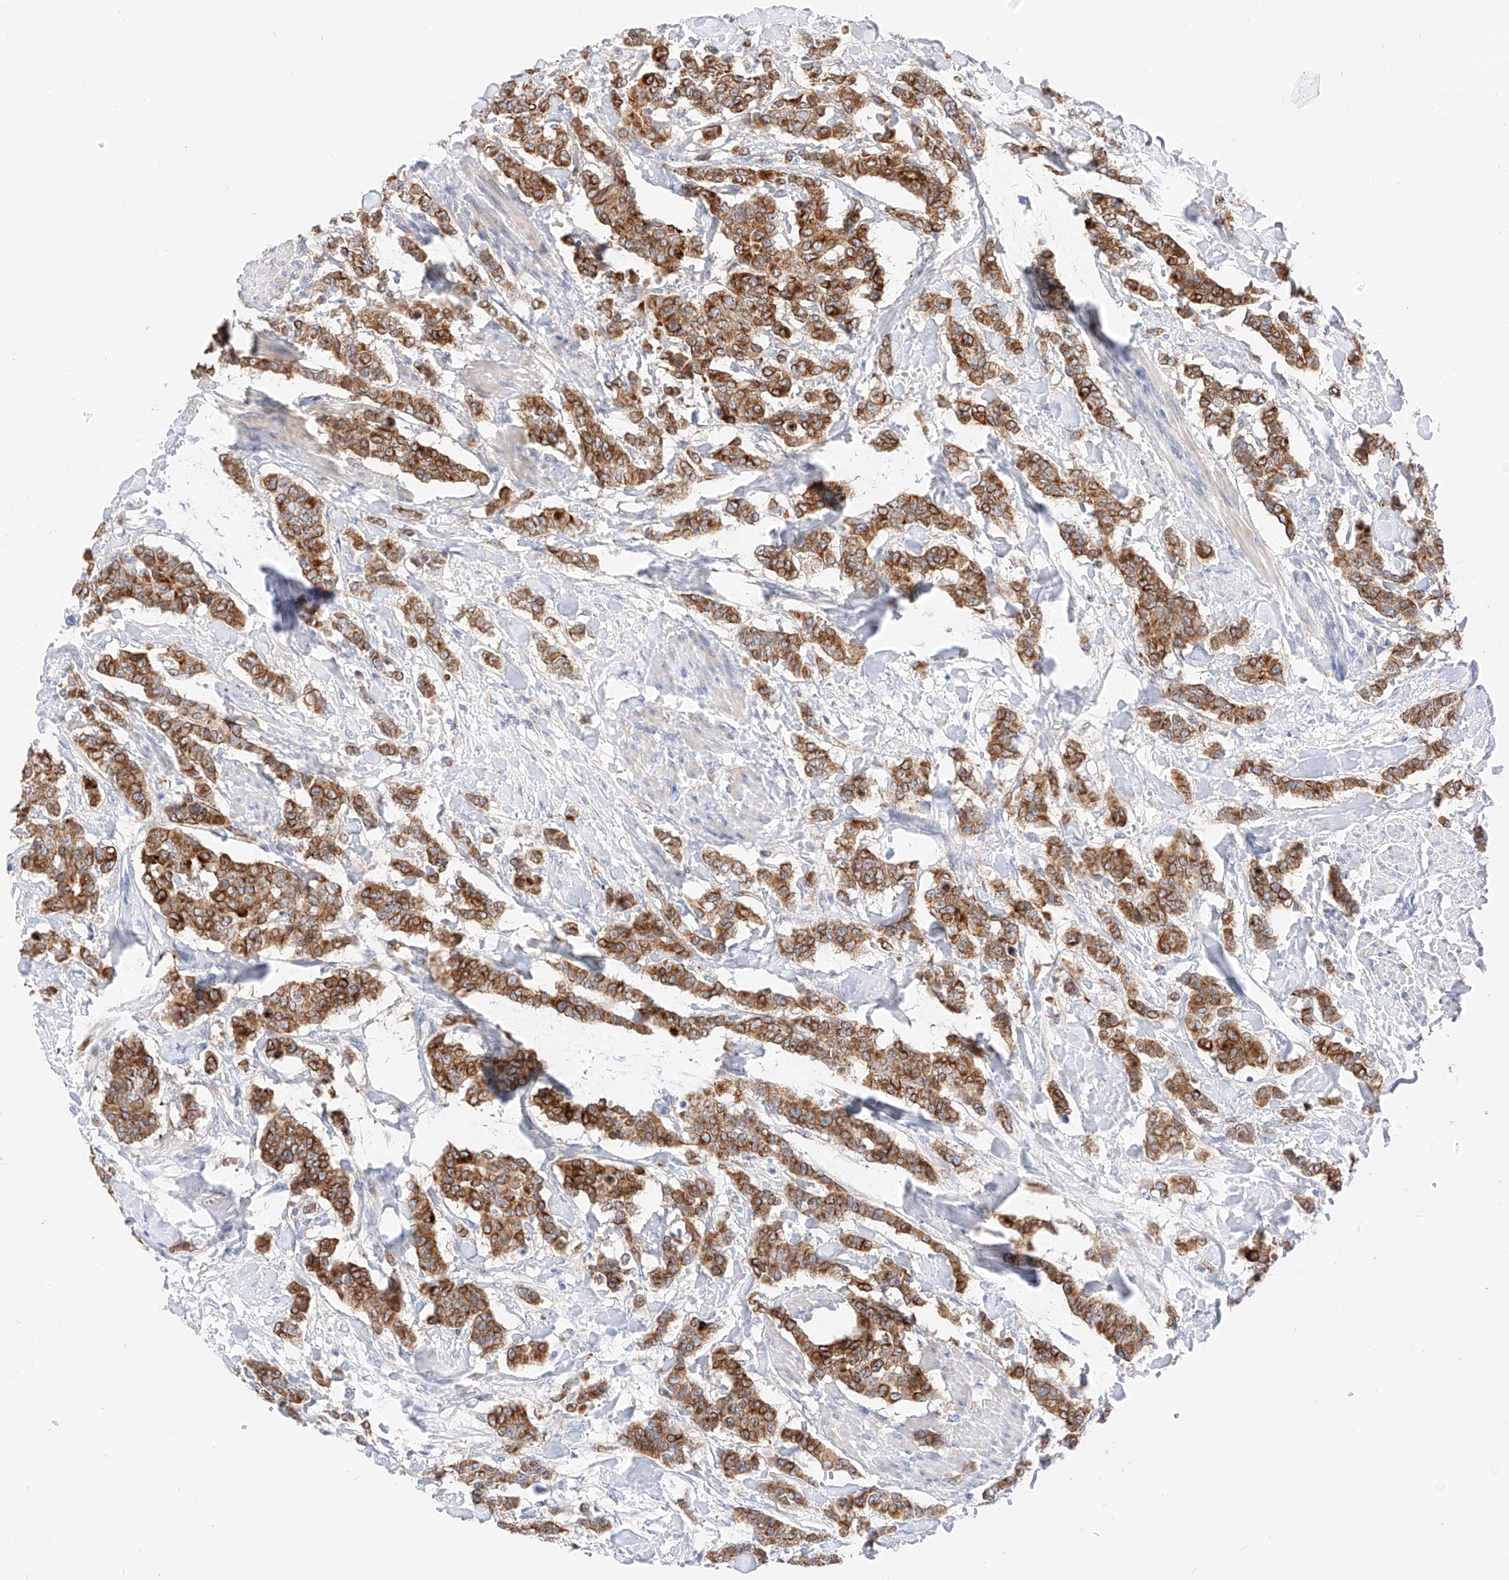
{"staining": {"intensity": "strong", "quantity": ">75%", "location": "cytoplasmic/membranous"}, "tissue": "breast cancer", "cell_type": "Tumor cells", "image_type": "cancer", "snomed": [{"axis": "morphology", "description": "Duct carcinoma"}, {"axis": "topography", "description": "Breast"}], "caption": "Tumor cells reveal high levels of strong cytoplasmic/membranous expression in approximately >75% of cells in human invasive ductal carcinoma (breast).", "gene": "MAP7", "patient": {"sex": "female", "age": 40}}